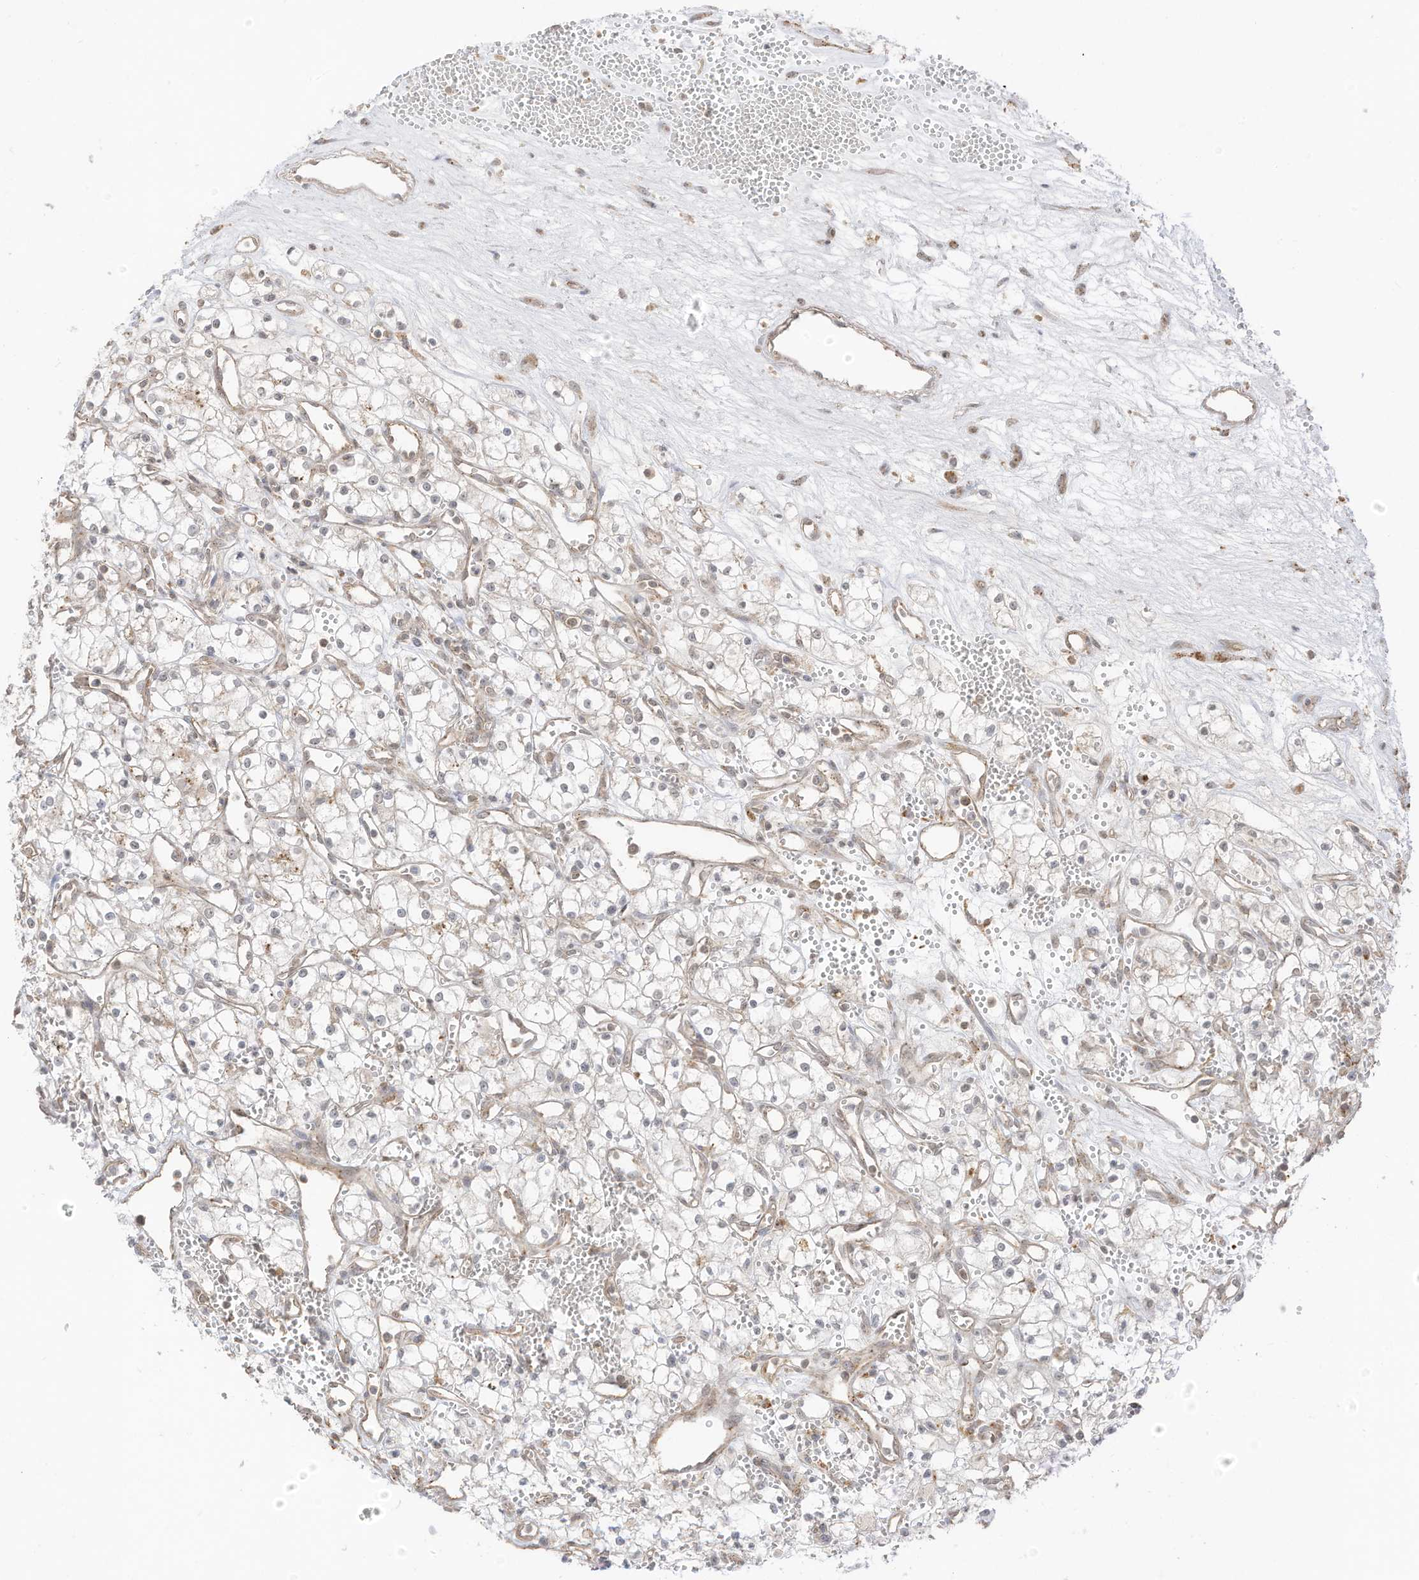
{"staining": {"intensity": "weak", "quantity": "<25%", "location": "cytoplasmic/membranous"}, "tissue": "renal cancer", "cell_type": "Tumor cells", "image_type": "cancer", "snomed": [{"axis": "morphology", "description": "Adenocarcinoma, NOS"}, {"axis": "topography", "description": "Kidney"}], "caption": "Tumor cells show no significant positivity in renal cancer.", "gene": "N4BP3", "patient": {"sex": "male", "age": 59}}